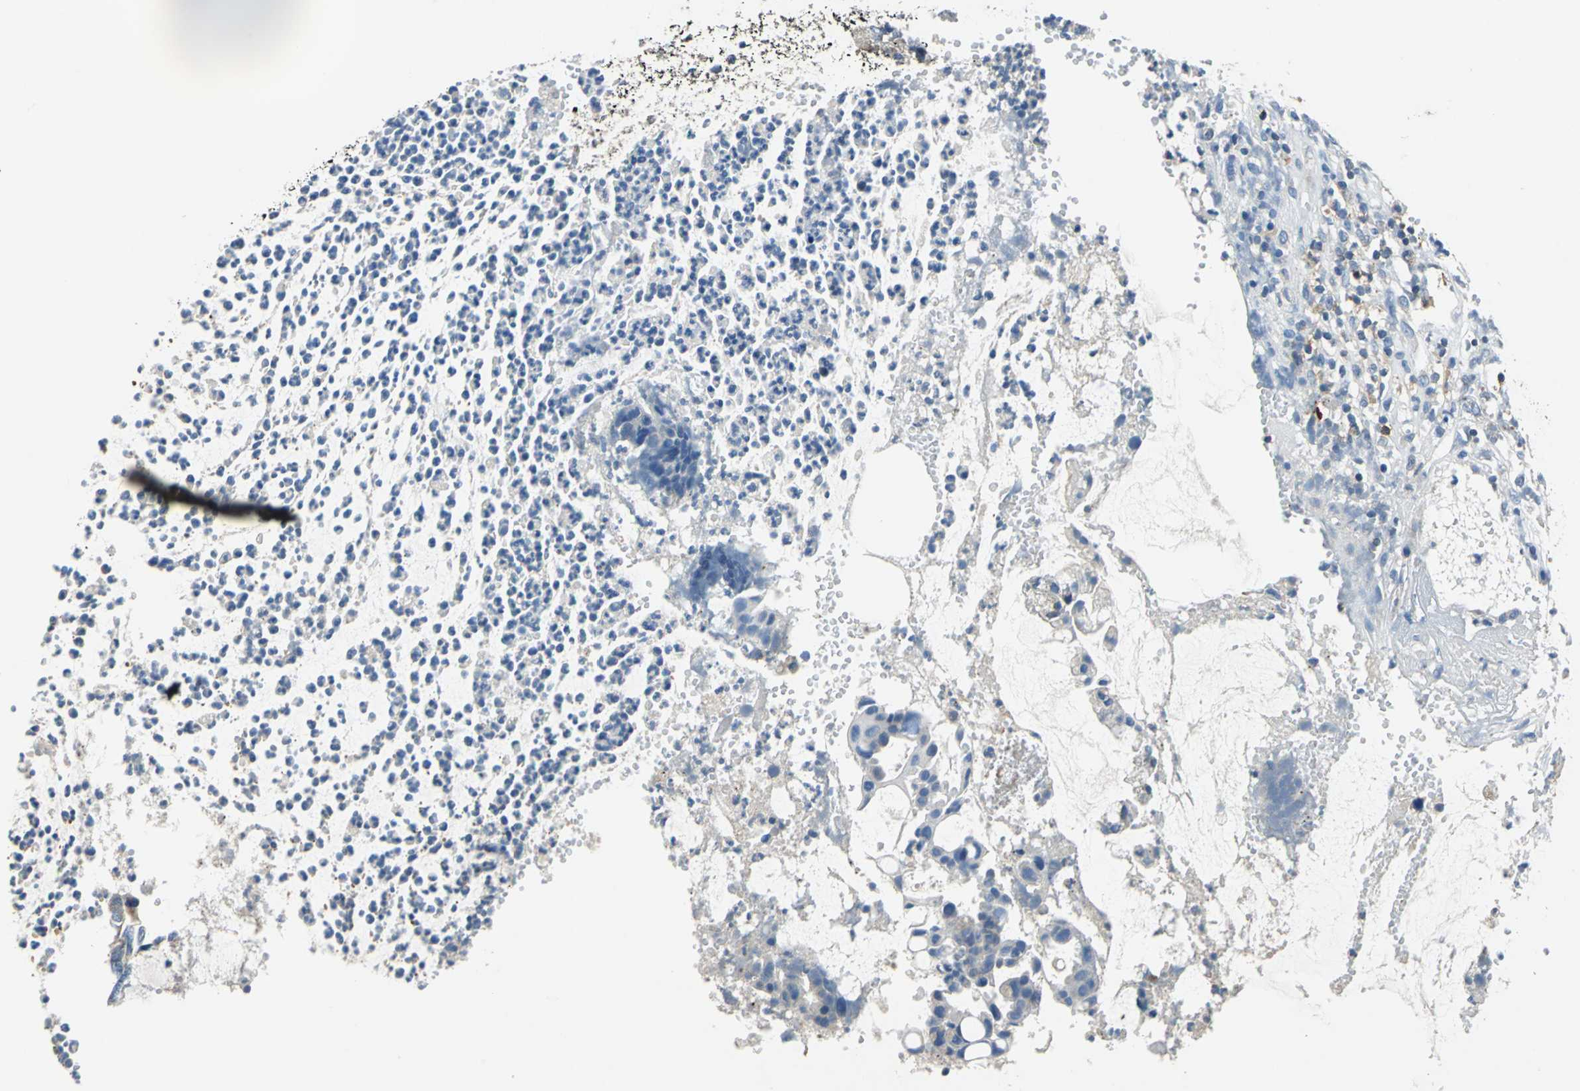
{"staining": {"intensity": "weak", "quantity": "25%-75%", "location": "cytoplasmic/membranous"}, "tissue": "colorectal cancer", "cell_type": "Tumor cells", "image_type": "cancer", "snomed": [{"axis": "morphology", "description": "Adenocarcinoma, NOS"}, {"axis": "topography", "description": "Colon"}], "caption": "Tumor cells display weak cytoplasmic/membranous positivity in approximately 25%-75% of cells in colorectal adenocarcinoma.", "gene": "CPA3", "patient": {"sex": "female", "age": 57}}